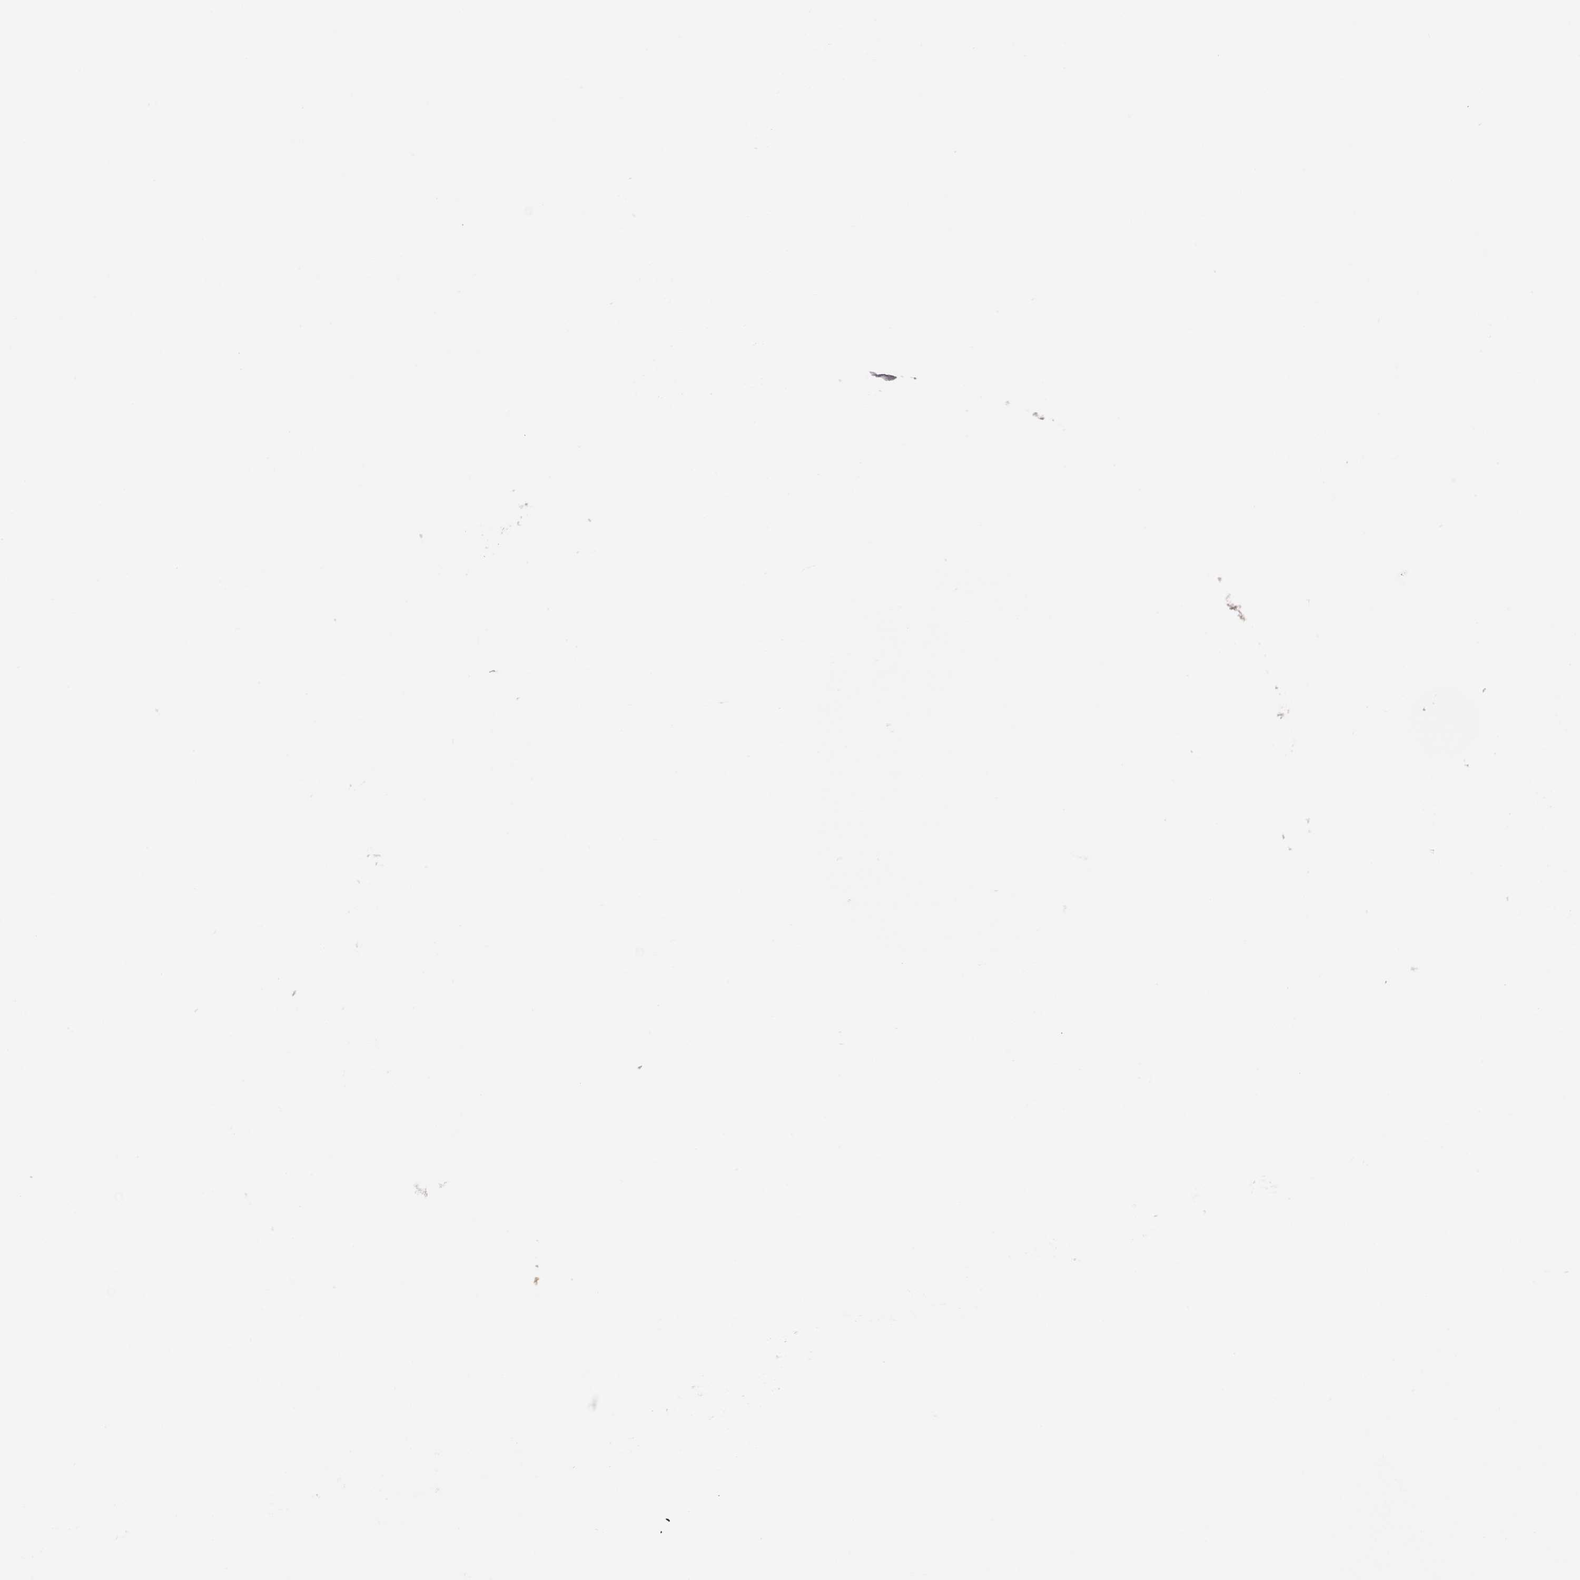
{"staining": {"intensity": "weak", "quantity": "25%-75%", "location": "cytoplasmic/membranous"}, "tissue": "urothelial cancer", "cell_type": "Tumor cells", "image_type": "cancer", "snomed": [{"axis": "morphology", "description": "Urothelial carcinoma, Low grade"}, {"axis": "topography", "description": "Urinary bladder"}], "caption": "Weak cytoplasmic/membranous positivity for a protein is seen in about 25%-75% of tumor cells of low-grade urothelial carcinoma using immunohistochemistry (IHC).", "gene": "CAD", "patient": {"sex": "male", "age": 77}}